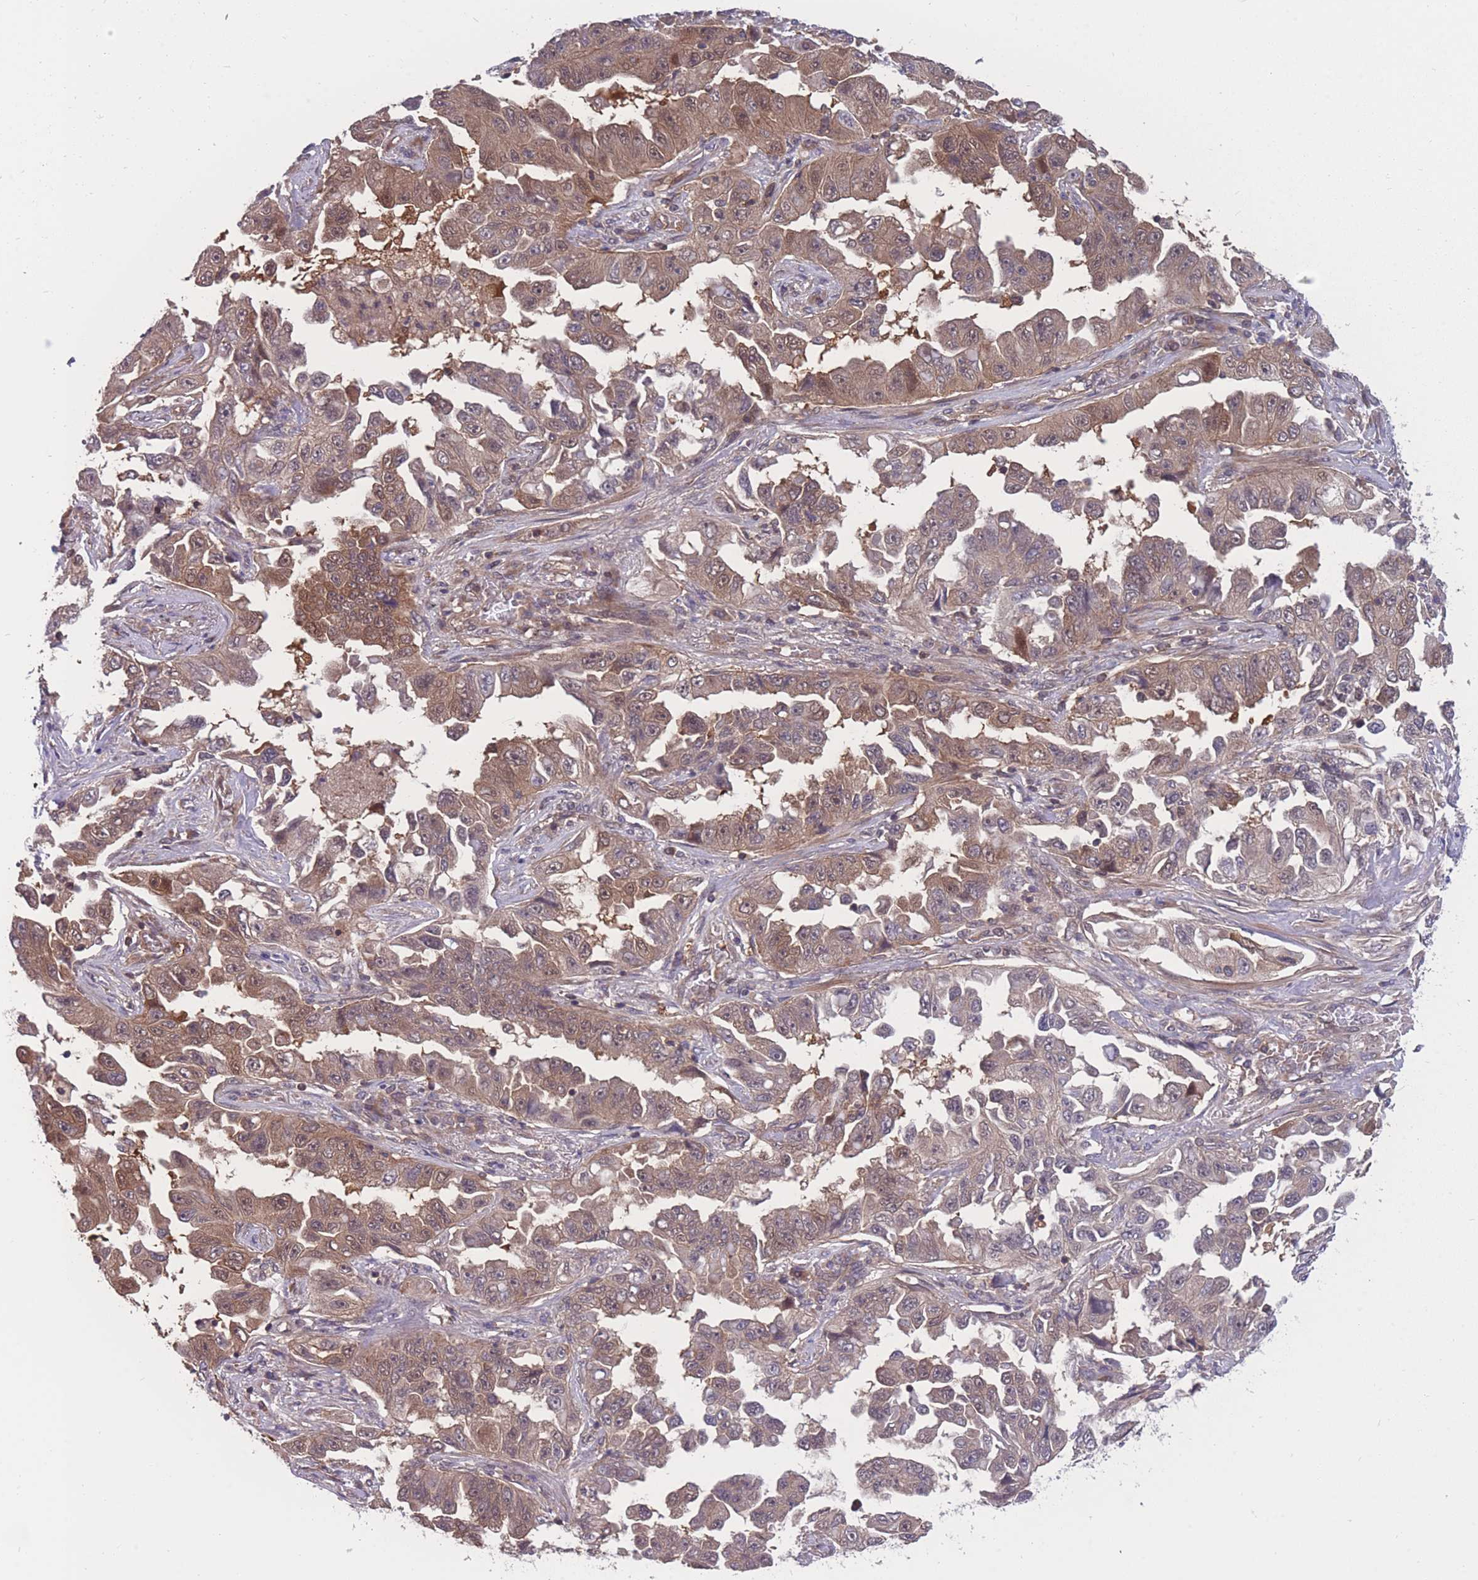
{"staining": {"intensity": "moderate", "quantity": ">75%", "location": "cytoplasmic/membranous,nuclear"}, "tissue": "lung cancer", "cell_type": "Tumor cells", "image_type": "cancer", "snomed": [{"axis": "morphology", "description": "Adenocarcinoma, NOS"}, {"axis": "topography", "description": "Lung"}], "caption": "A histopathology image of human adenocarcinoma (lung) stained for a protein exhibits moderate cytoplasmic/membranous and nuclear brown staining in tumor cells.", "gene": "UBE2N", "patient": {"sex": "female", "age": 51}}